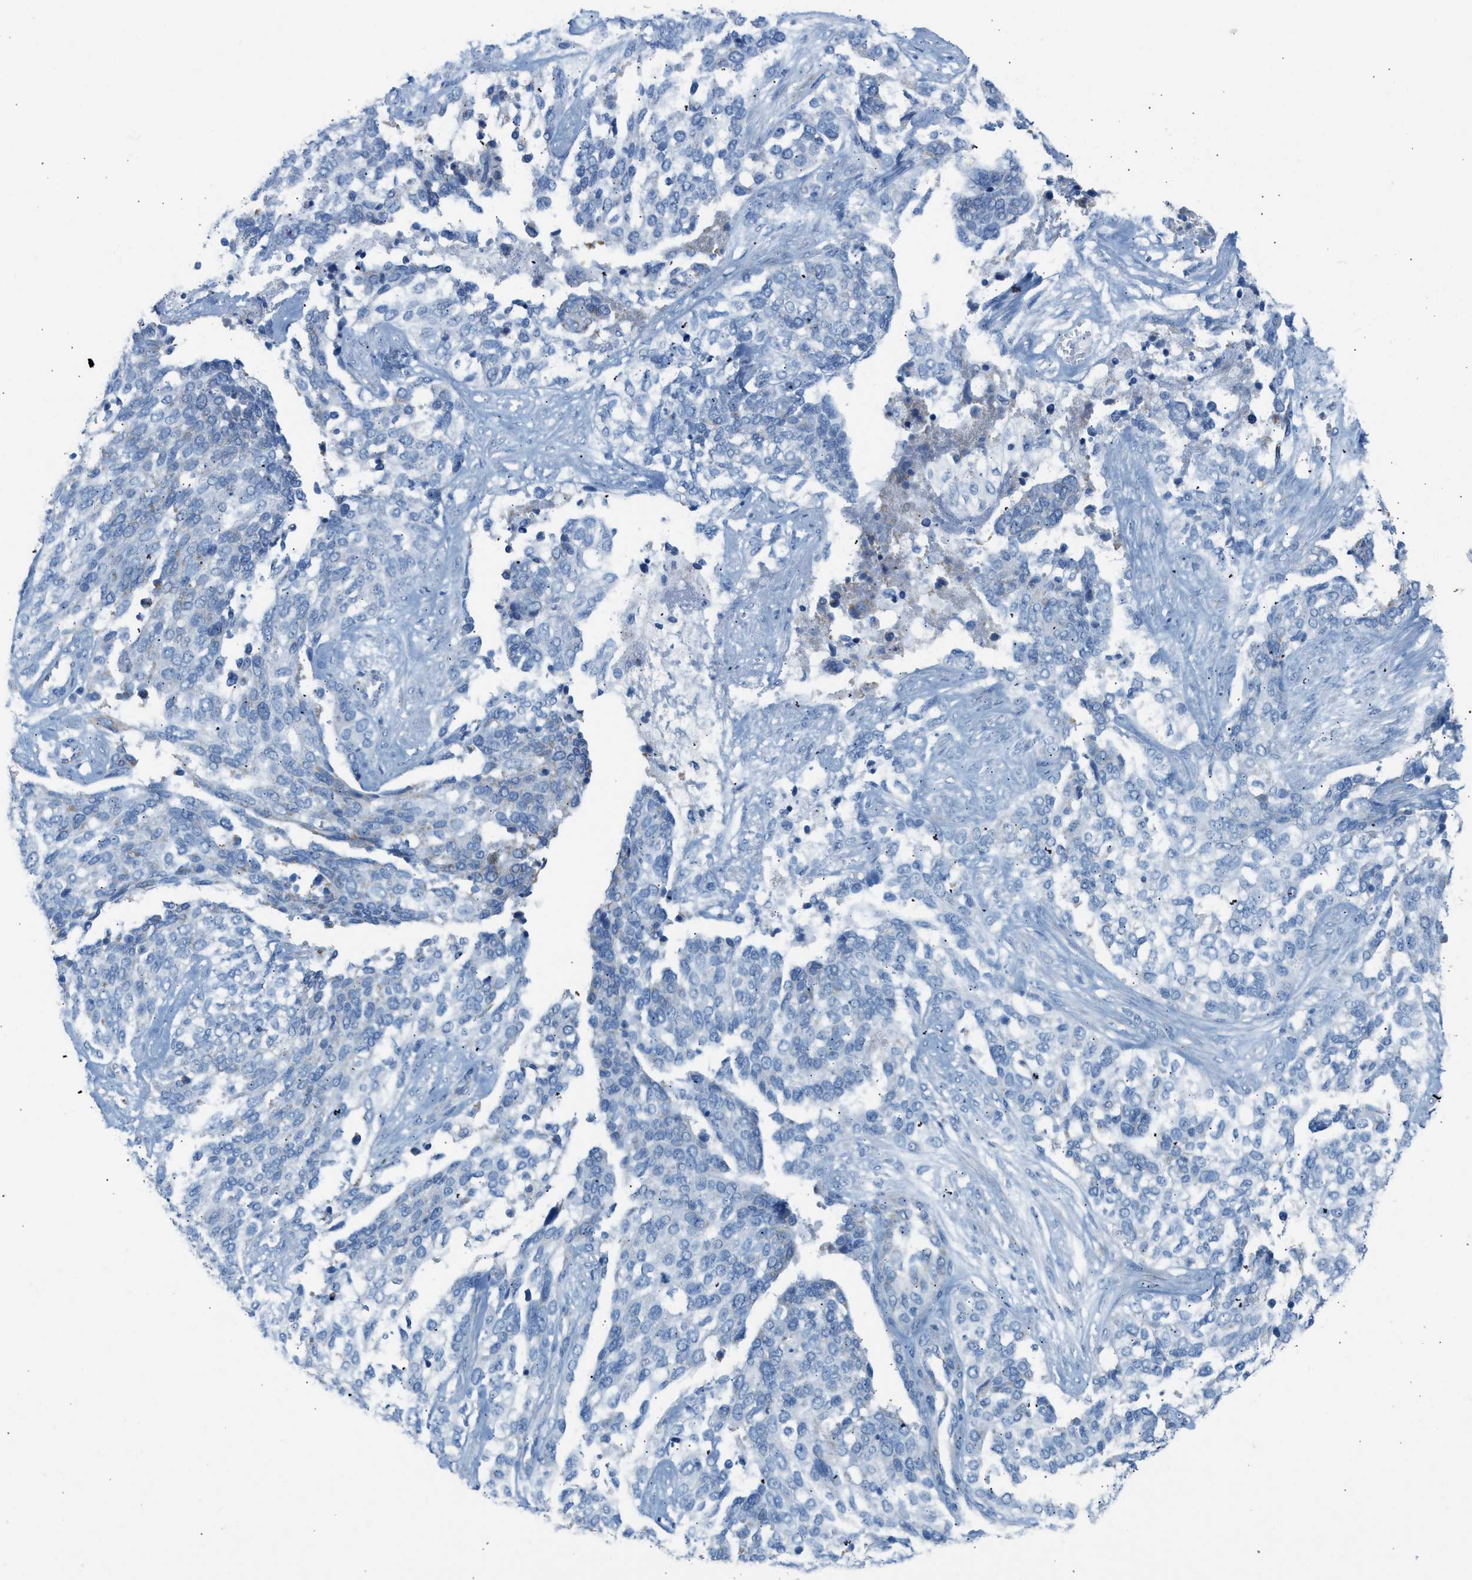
{"staining": {"intensity": "negative", "quantity": "none", "location": "none"}, "tissue": "ovarian cancer", "cell_type": "Tumor cells", "image_type": "cancer", "snomed": [{"axis": "morphology", "description": "Cystadenocarcinoma, serous, NOS"}, {"axis": "topography", "description": "Ovary"}], "caption": "This is an IHC micrograph of human ovarian cancer. There is no positivity in tumor cells.", "gene": "NDUFS8", "patient": {"sex": "female", "age": 44}}